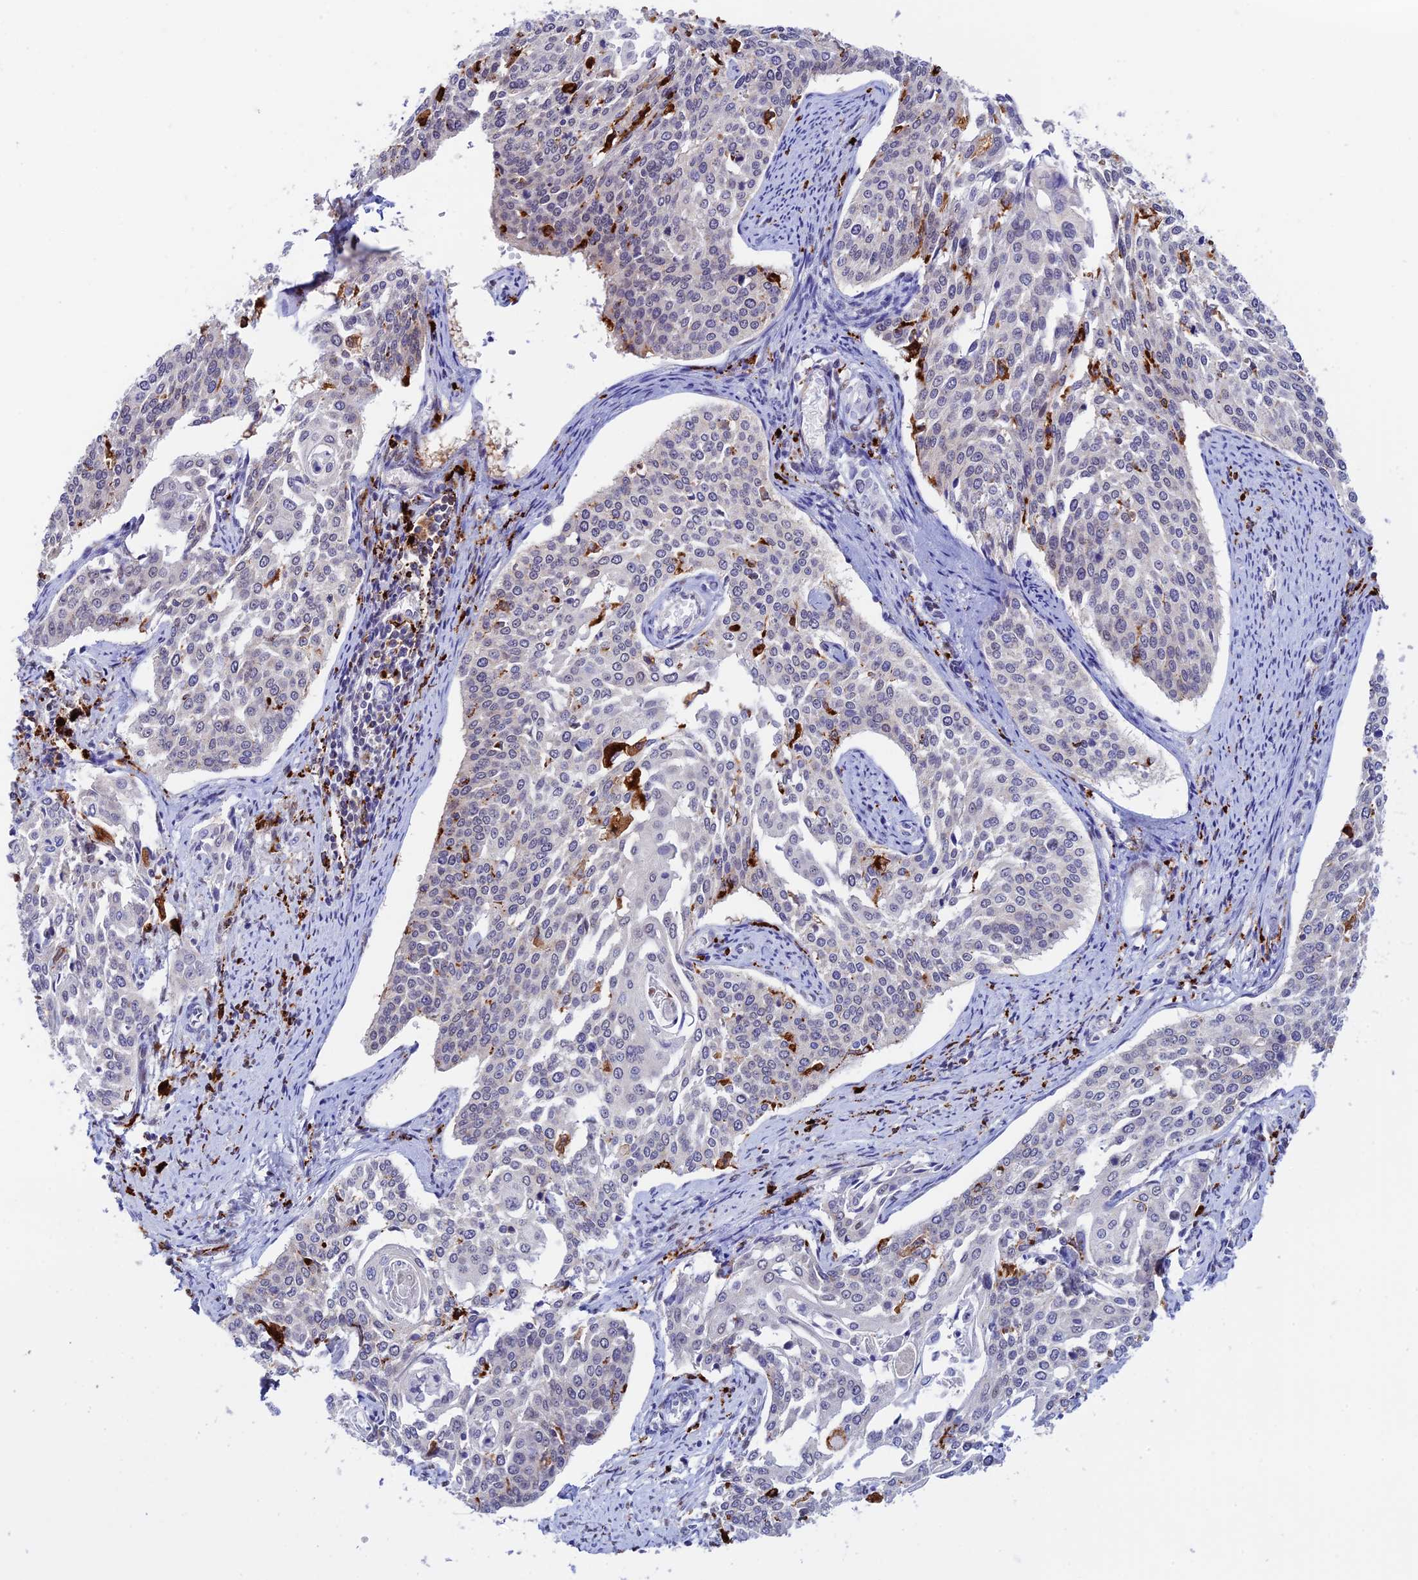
{"staining": {"intensity": "negative", "quantity": "none", "location": "none"}, "tissue": "cervical cancer", "cell_type": "Tumor cells", "image_type": "cancer", "snomed": [{"axis": "morphology", "description": "Squamous cell carcinoma, NOS"}, {"axis": "topography", "description": "Cervix"}], "caption": "Human squamous cell carcinoma (cervical) stained for a protein using immunohistochemistry reveals no positivity in tumor cells.", "gene": "HIC1", "patient": {"sex": "female", "age": 44}}